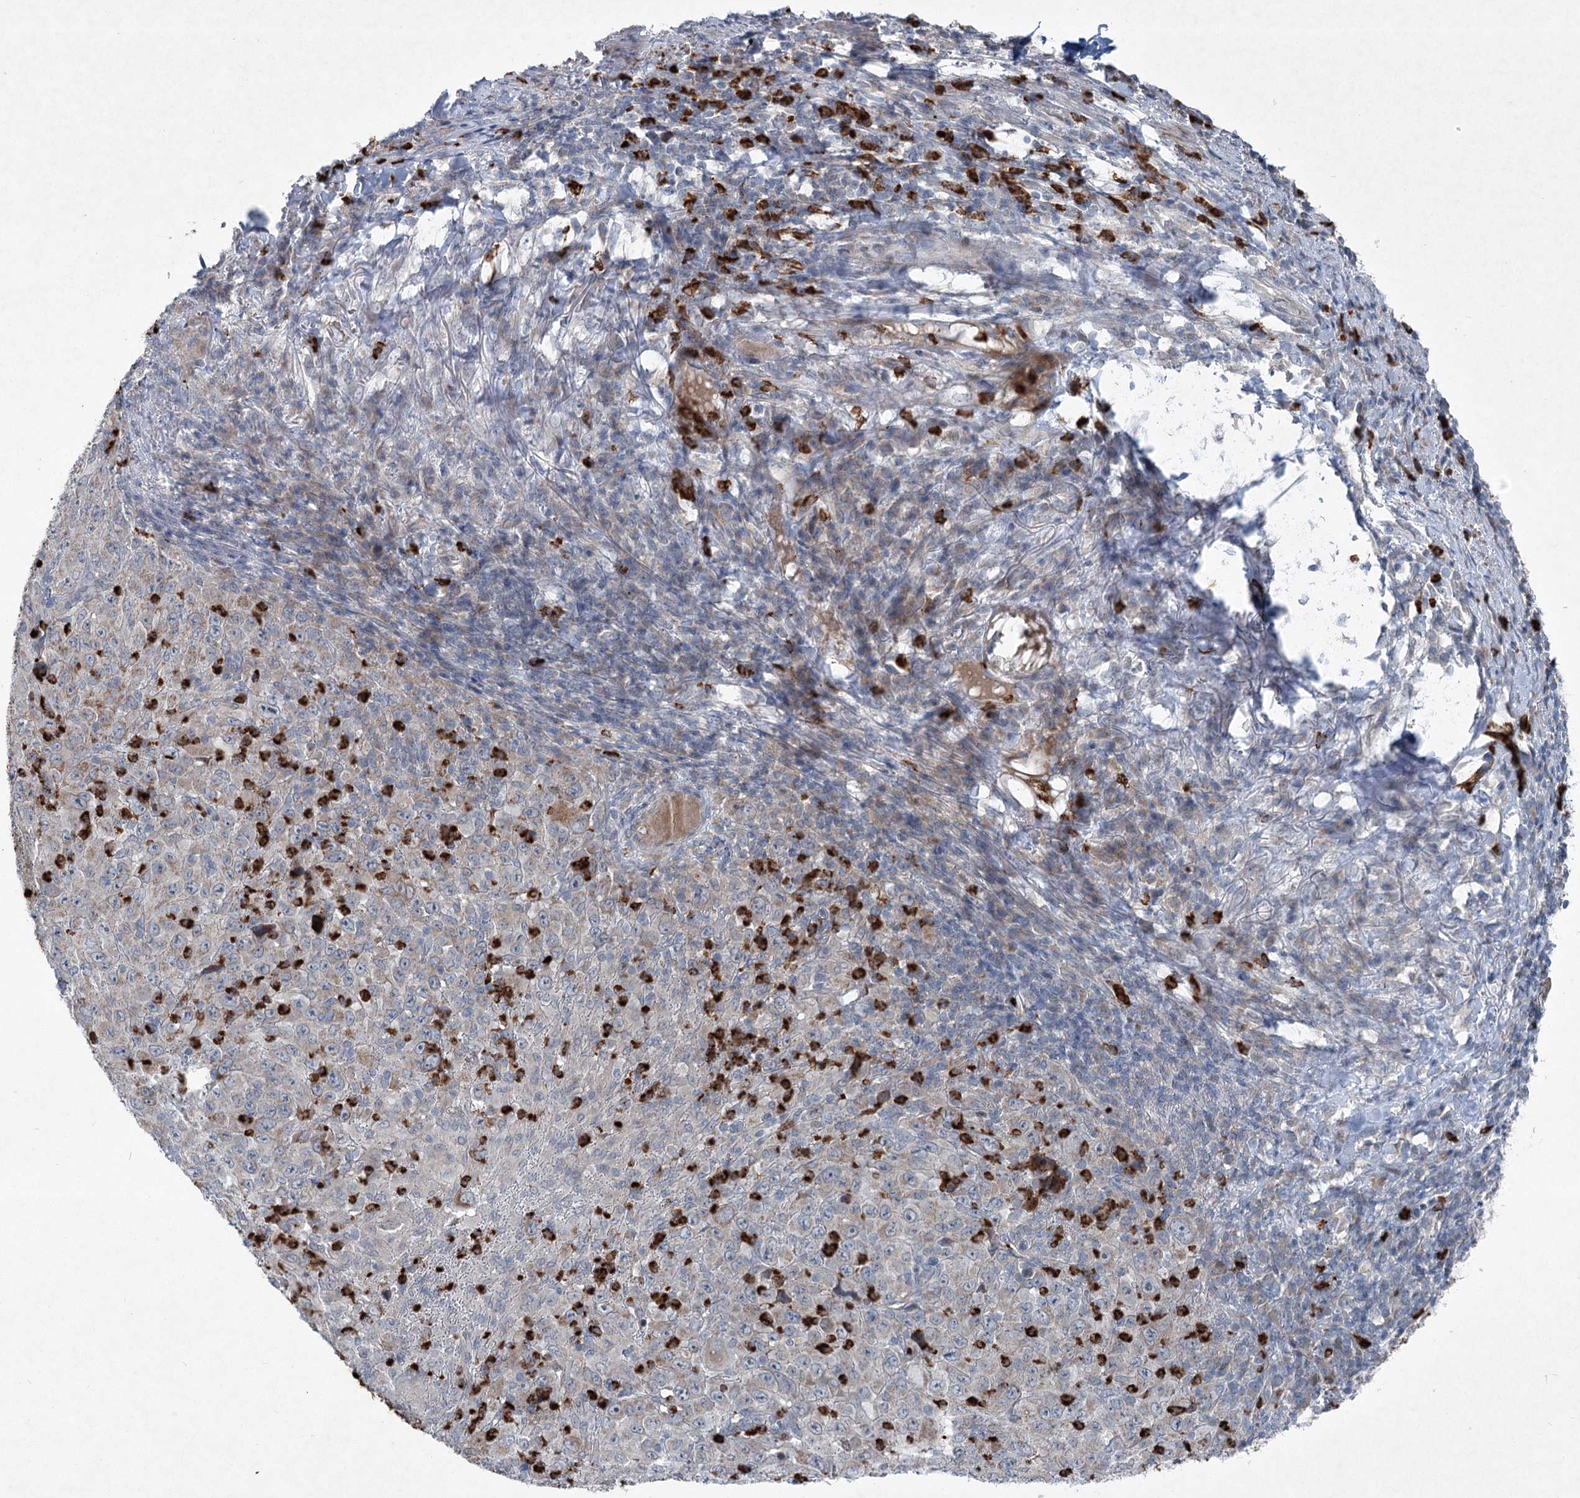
{"staining": {"intensity": "negative", "quantity": "none", "location": "none"}, "tissue": "melanoma", "cell_type": "Tumor cells", "image_type": "cancer", "snomed": [{"axis": "morphology", "description": "Malignant melanoma, Metastatic site"}, {"axis": "topography", "description": "Skin"}], "caption": "Protein analysis of melanoma exhibits no significant staining in tumor cells.", "gene": "PLA2G12A", "patient": {"sex": "female", "age": 56}}